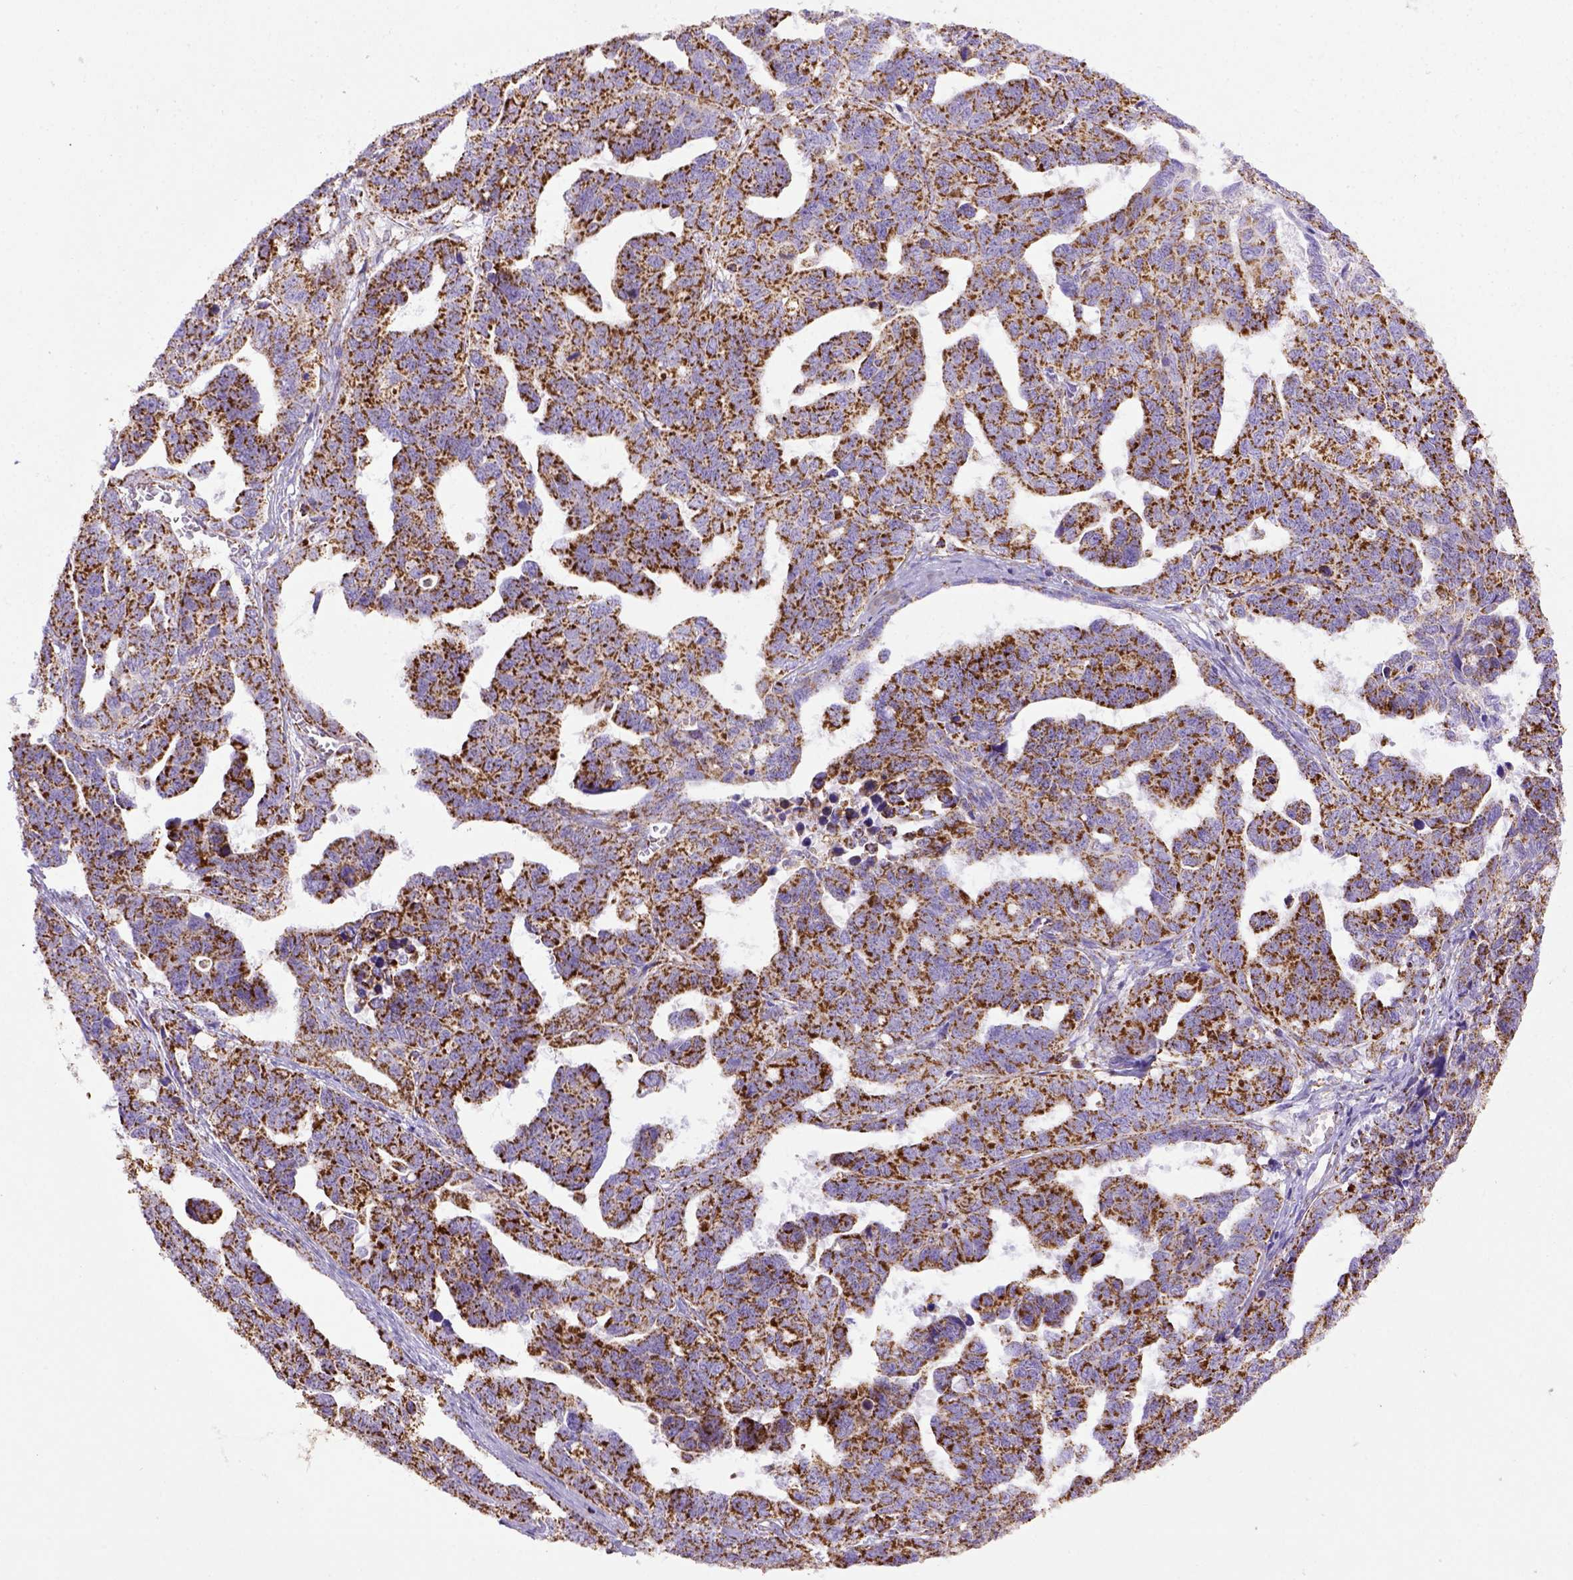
{"staining": {"intensity": "strong", "quantity": ">75%", "location": "cytoplasmic/membranous"}, "tissue": "ovarian cancer", "cell_type": "Tumor cells", "image_type": "cancer", "snomed": [{"axis": "morphology", "description": "Cystadenocarcinoma, serous, NOS"}, {"axis": "topography", "description": "Ovary"}], "caption": "Human ovarian cancer (serous cystadenocarcinoma) stained with a protein marker exhibits strong staining in tumor cells.", "gene": "MT-CO1", "patient": {"sex": "female", "age": 69}}